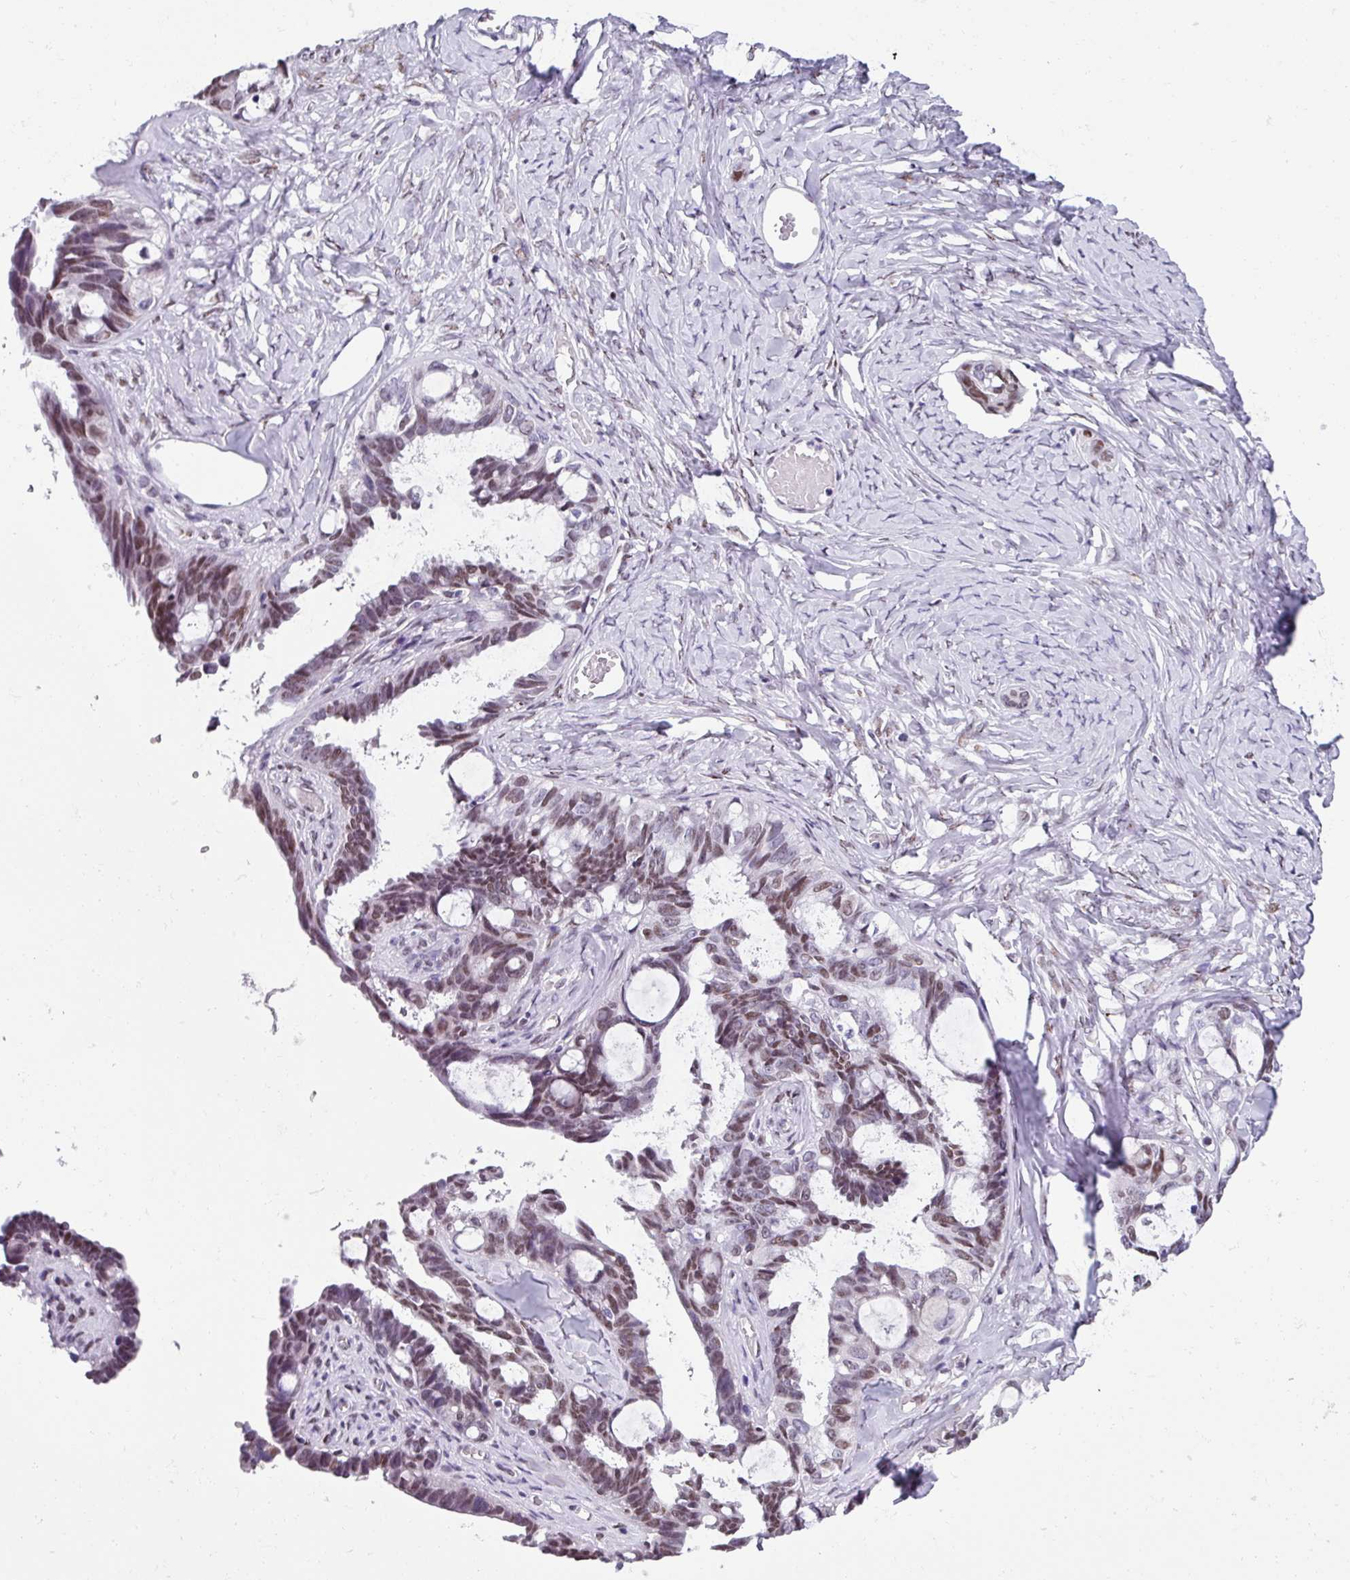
{"staining": {"intensity": "moderate", "quantity": "25%-75%", "location": "nuclear"}, "tissue": "ovarian cancer", "cell_type": "Tumor cells", "image_type": "cancer", "snomed": [{"axis": "morphology", "description": "Cystadenocarcinoma, serous, NOS"}, {"axis": "topography", "description": "Ovary"}], "caption": "An immunohistochemistry (IHC) photomicrograph of neoplastic tissue is shown. Protein staining in brown shows moderate nuclear positivity in serous cystadenocarcinoma (ovarian) within tumor cells.", "gene": "TCF3", "patient": {"sex": "female", "age": 69}}